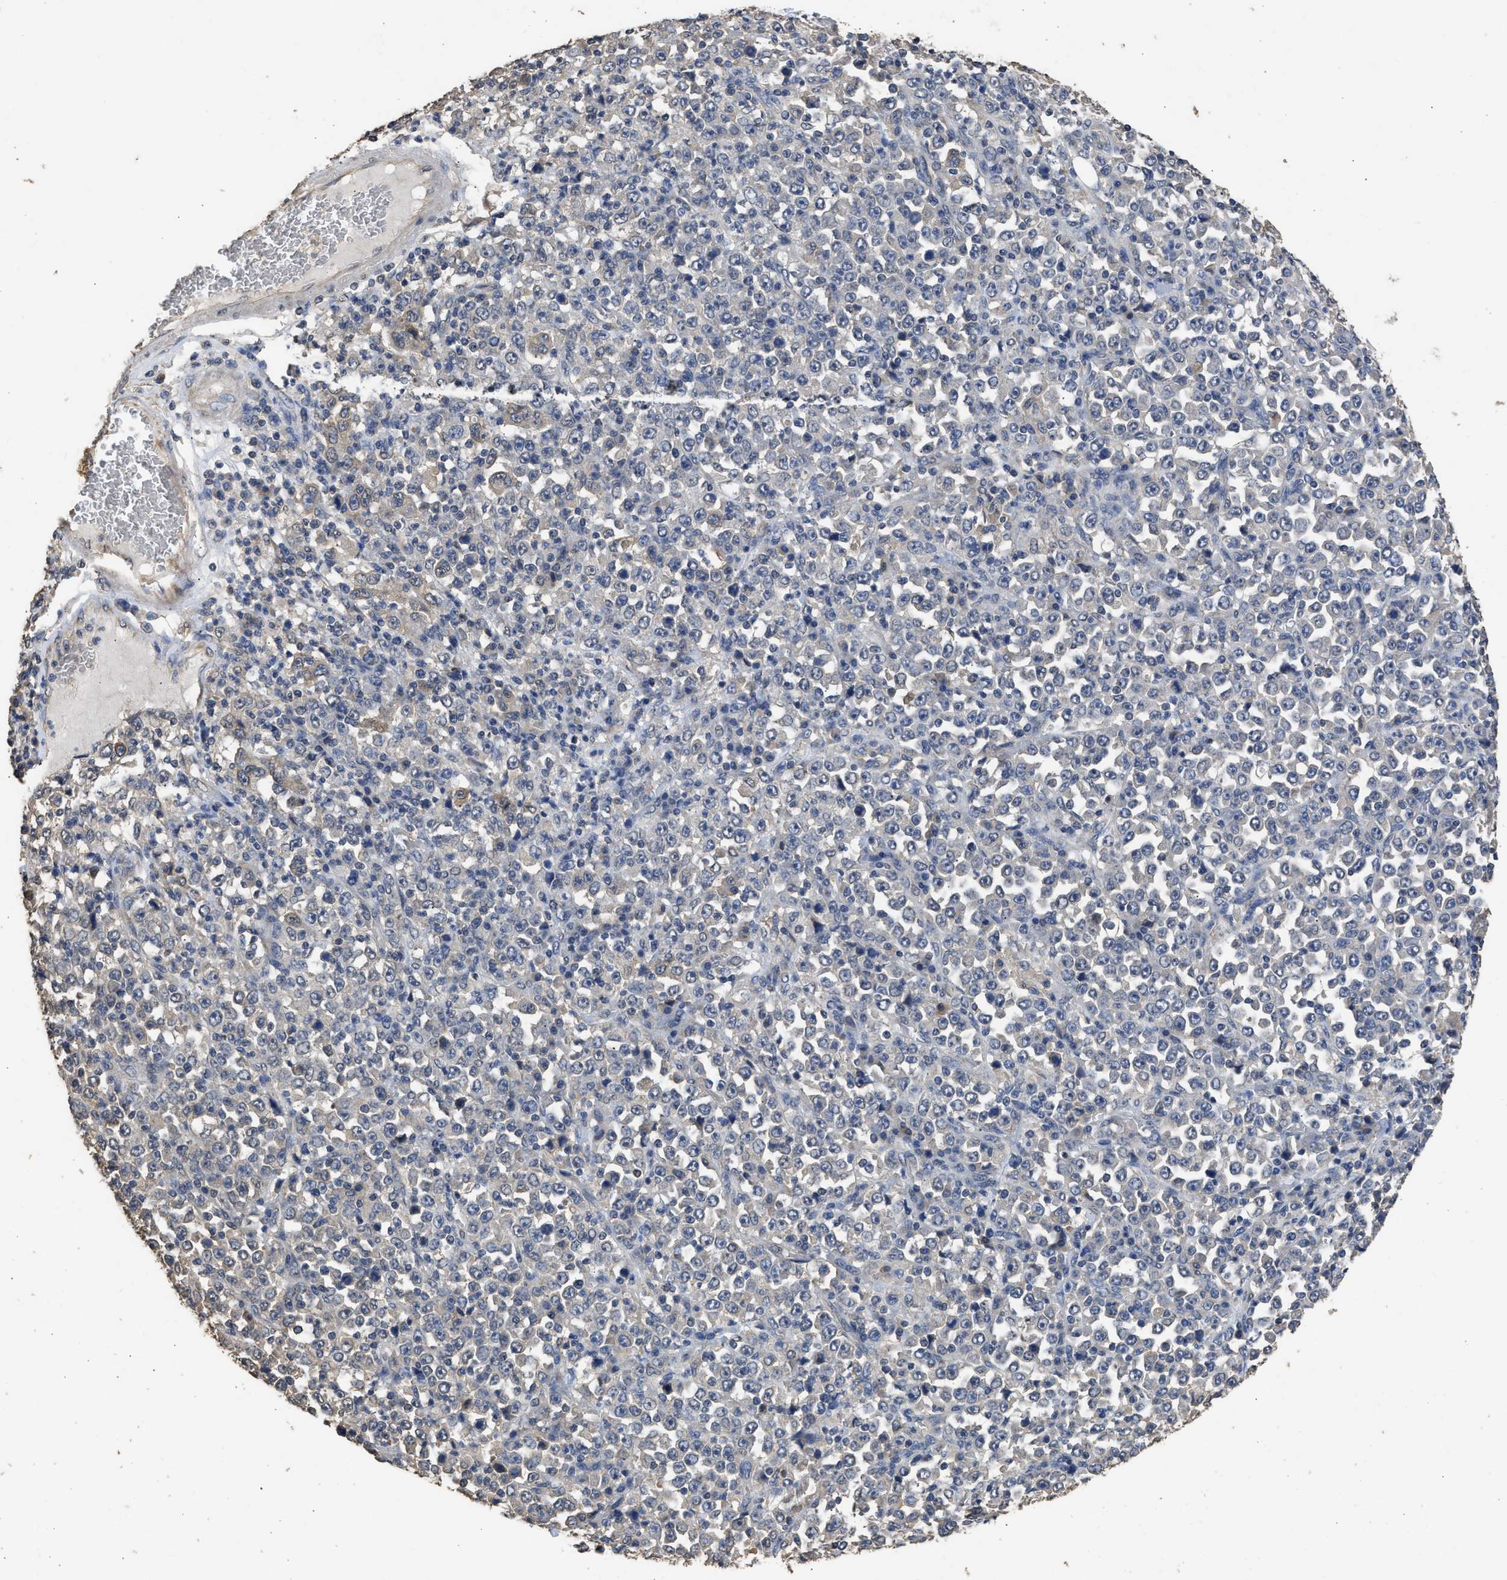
{"staining": {"intensity": "weak", "quantity": "<25%", "location": "cytoplasmic/membranous"}, "tissue": "stomach cancer", "cell_type": "Tumor cells", "image_type": "cancer", "snomed": [{"axis": "morphology", "description": "Normal tissue, NOS"}, {"axis": "morphology", "description": "Adenocarcinoma, NOS"}, {"axis": "topography", "description": "Stomach, upper"}, {"axis": "topography", "description": "Stomach"}], "caption": "A high-resolution micrograph shows immunohistochemistry (IHC) staining of stomach adenocarcinoma, which exhibits no significant positivity in tumor cells. (DAB (3,3'-diaminobenzidine) IHC with hematoxylin counter stain).", "gene": "SPINT2", "patient": {"sex": "male", "age": 59}}